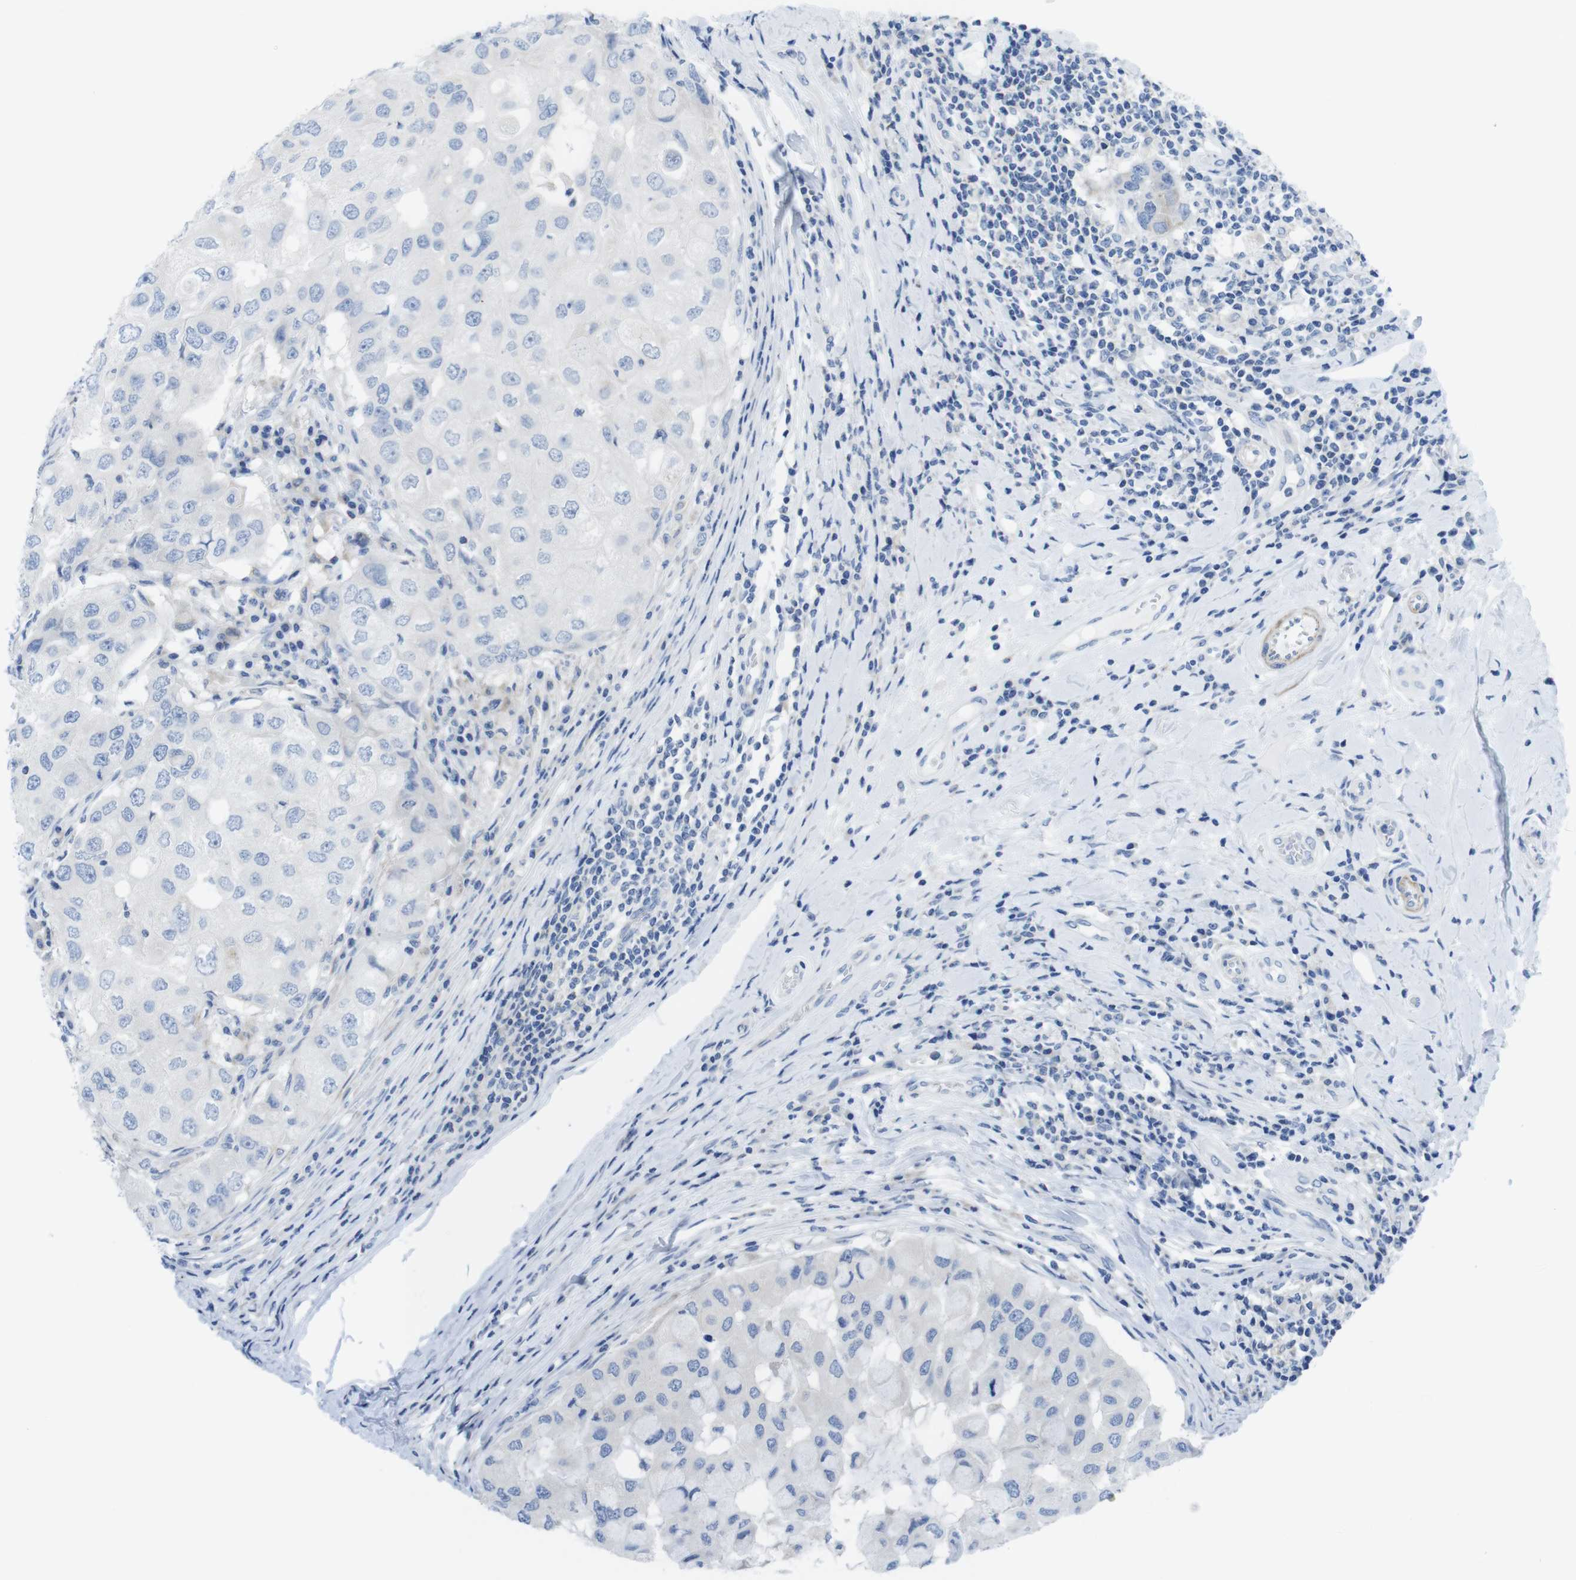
{"staining": {"intensity": "negative", "quantity": "none", "location": "none"}, "tissue": "breast cancer", "cell_type": "Tumor cells", "image_type": "cancer", "snomed": [{"axis": "morphology", "description": "Duct carcinoma"}, {"axis": "topography", "description": "Breast"}], "caption": "This is an IHC histopathology image of human breast cancer (invasive ductal carcinoma). There is no expression in tumor cells.", "gene": "ASIC5", "patient": {"sex": "female", "age": 27}}